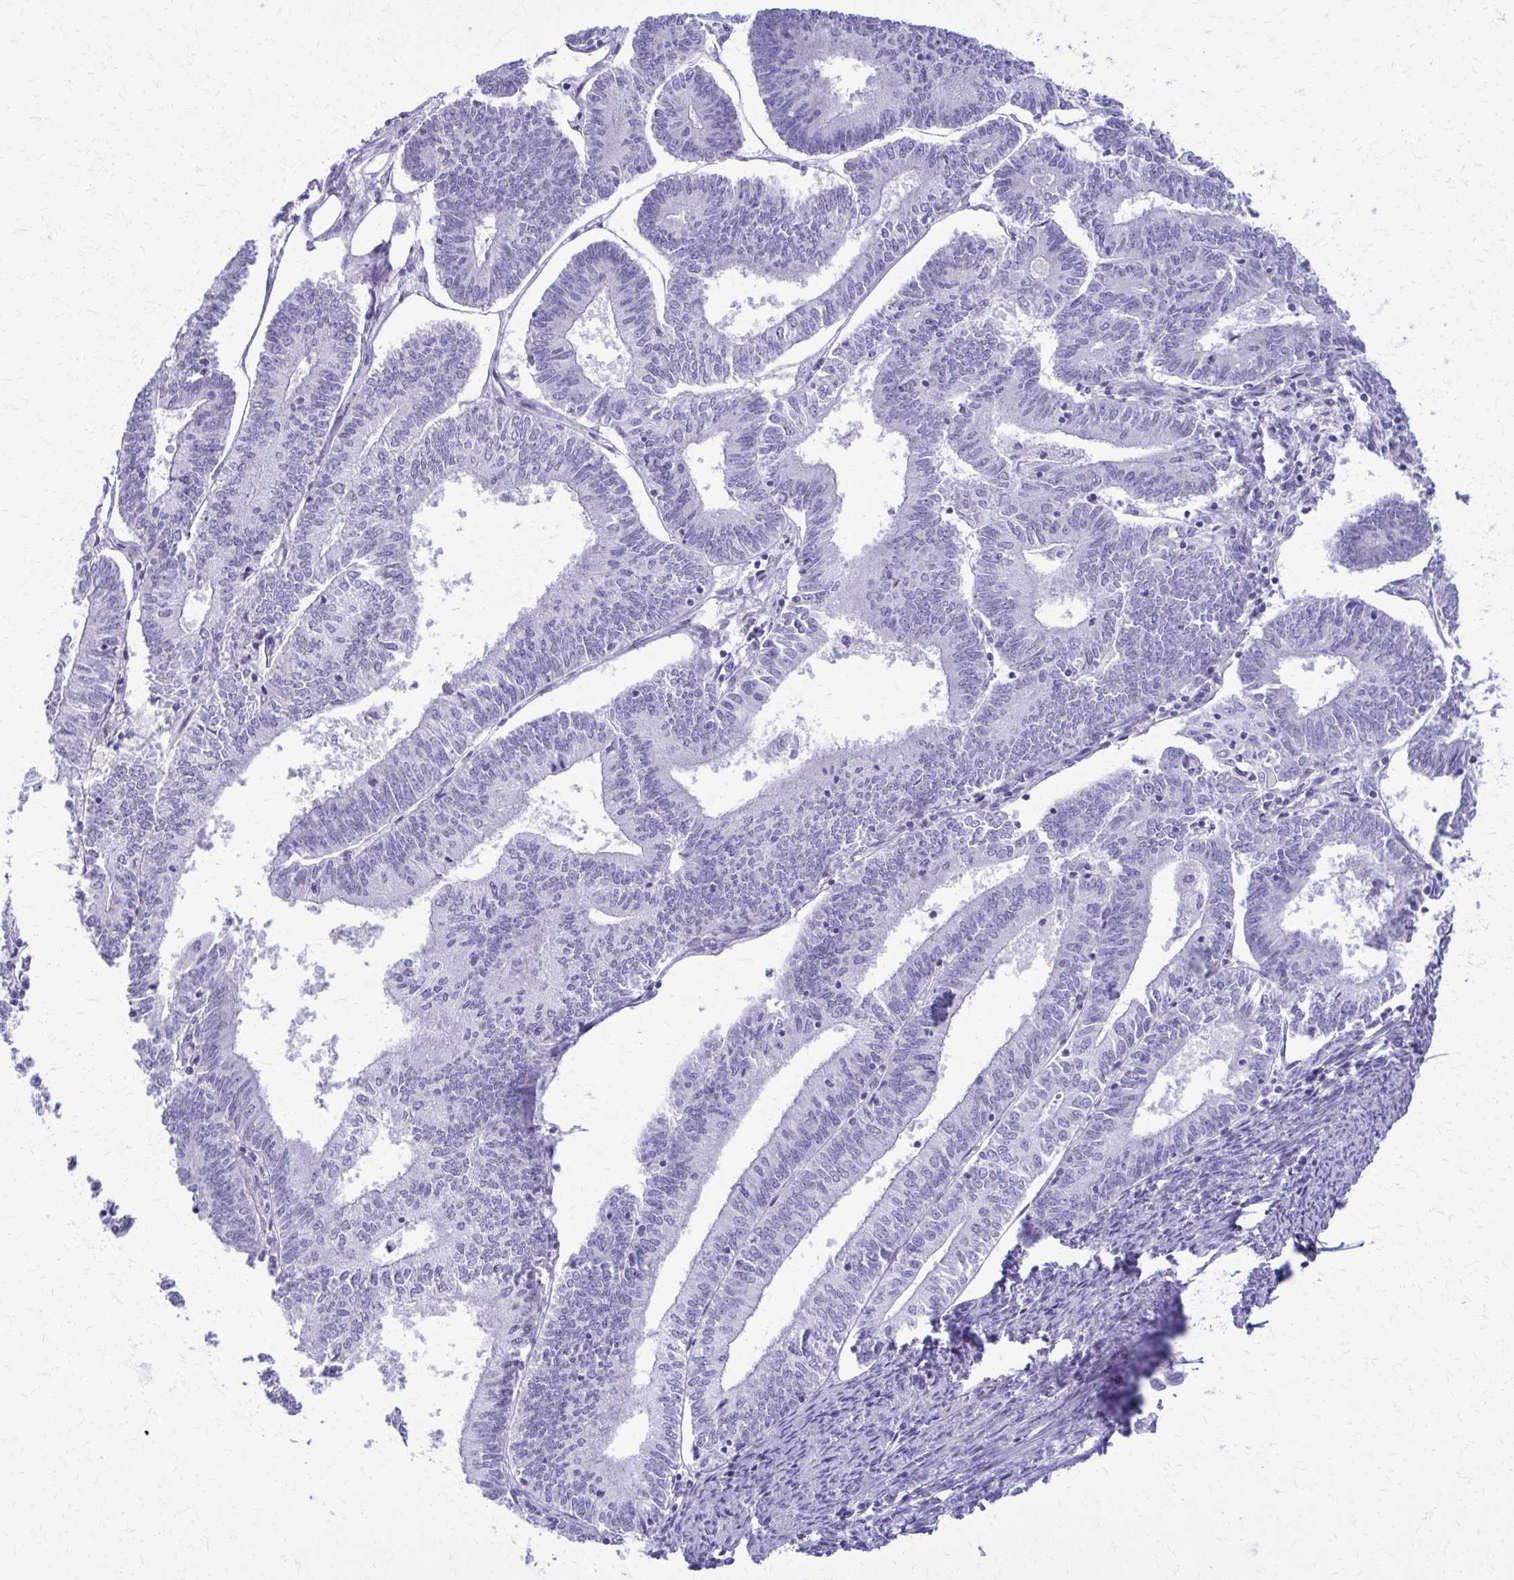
{"staining": {"intensity": "negative", "quantity": "none", "location": "none"}, "tissue": "endometrial cancer", "cell_type": "Tumor cells", "image_type": "cancer", "snomed": [{"axis": "morphology", "description": "Adenocarcinoma, NOS"}, {"axis": "topography", "description": "Endometrium"}], "caption": "Tumor cells show no significant protein staining in endometrial adenocarcinoma.", "gene": "ACSM2B", "patient": {"sex": "female", "age": 61}}